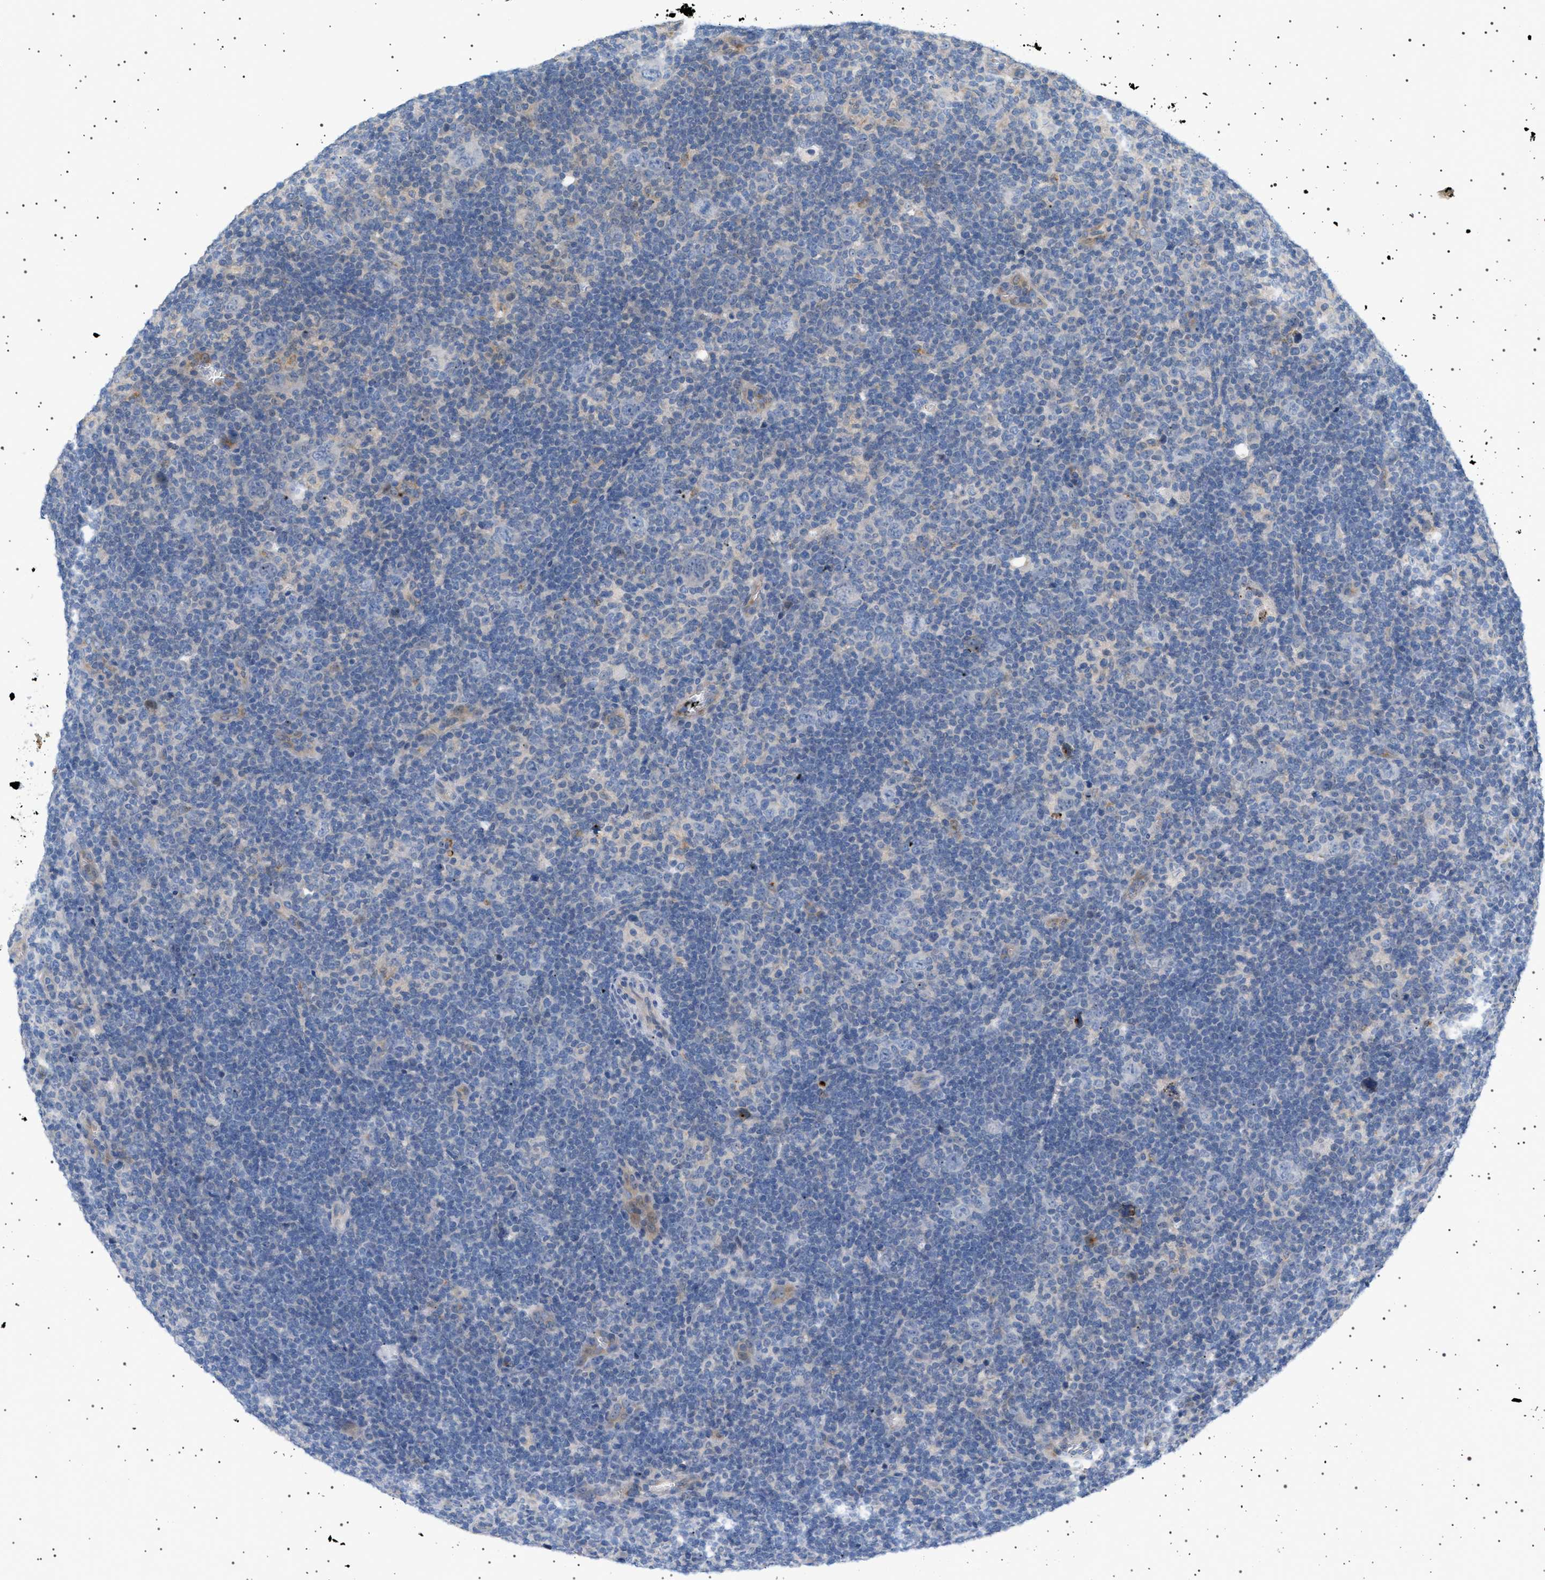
{"staining": {"intensity": "negative", "quantity": "none", "location": "none"}, "tissue": "lymphoma", "cell_type": "Tumor cells", "image_type": "cancer", "snomed": [{"axis": "morphology", "description": "Hodgkin's disease, NOS"}, {"axis": "topography", "description": "Lymph node"}], "caption": "Tumor cells show no significant positivity in lymphoma.", "gene": "ADCY10", "patient": {"sex": "female", "age": 57}}